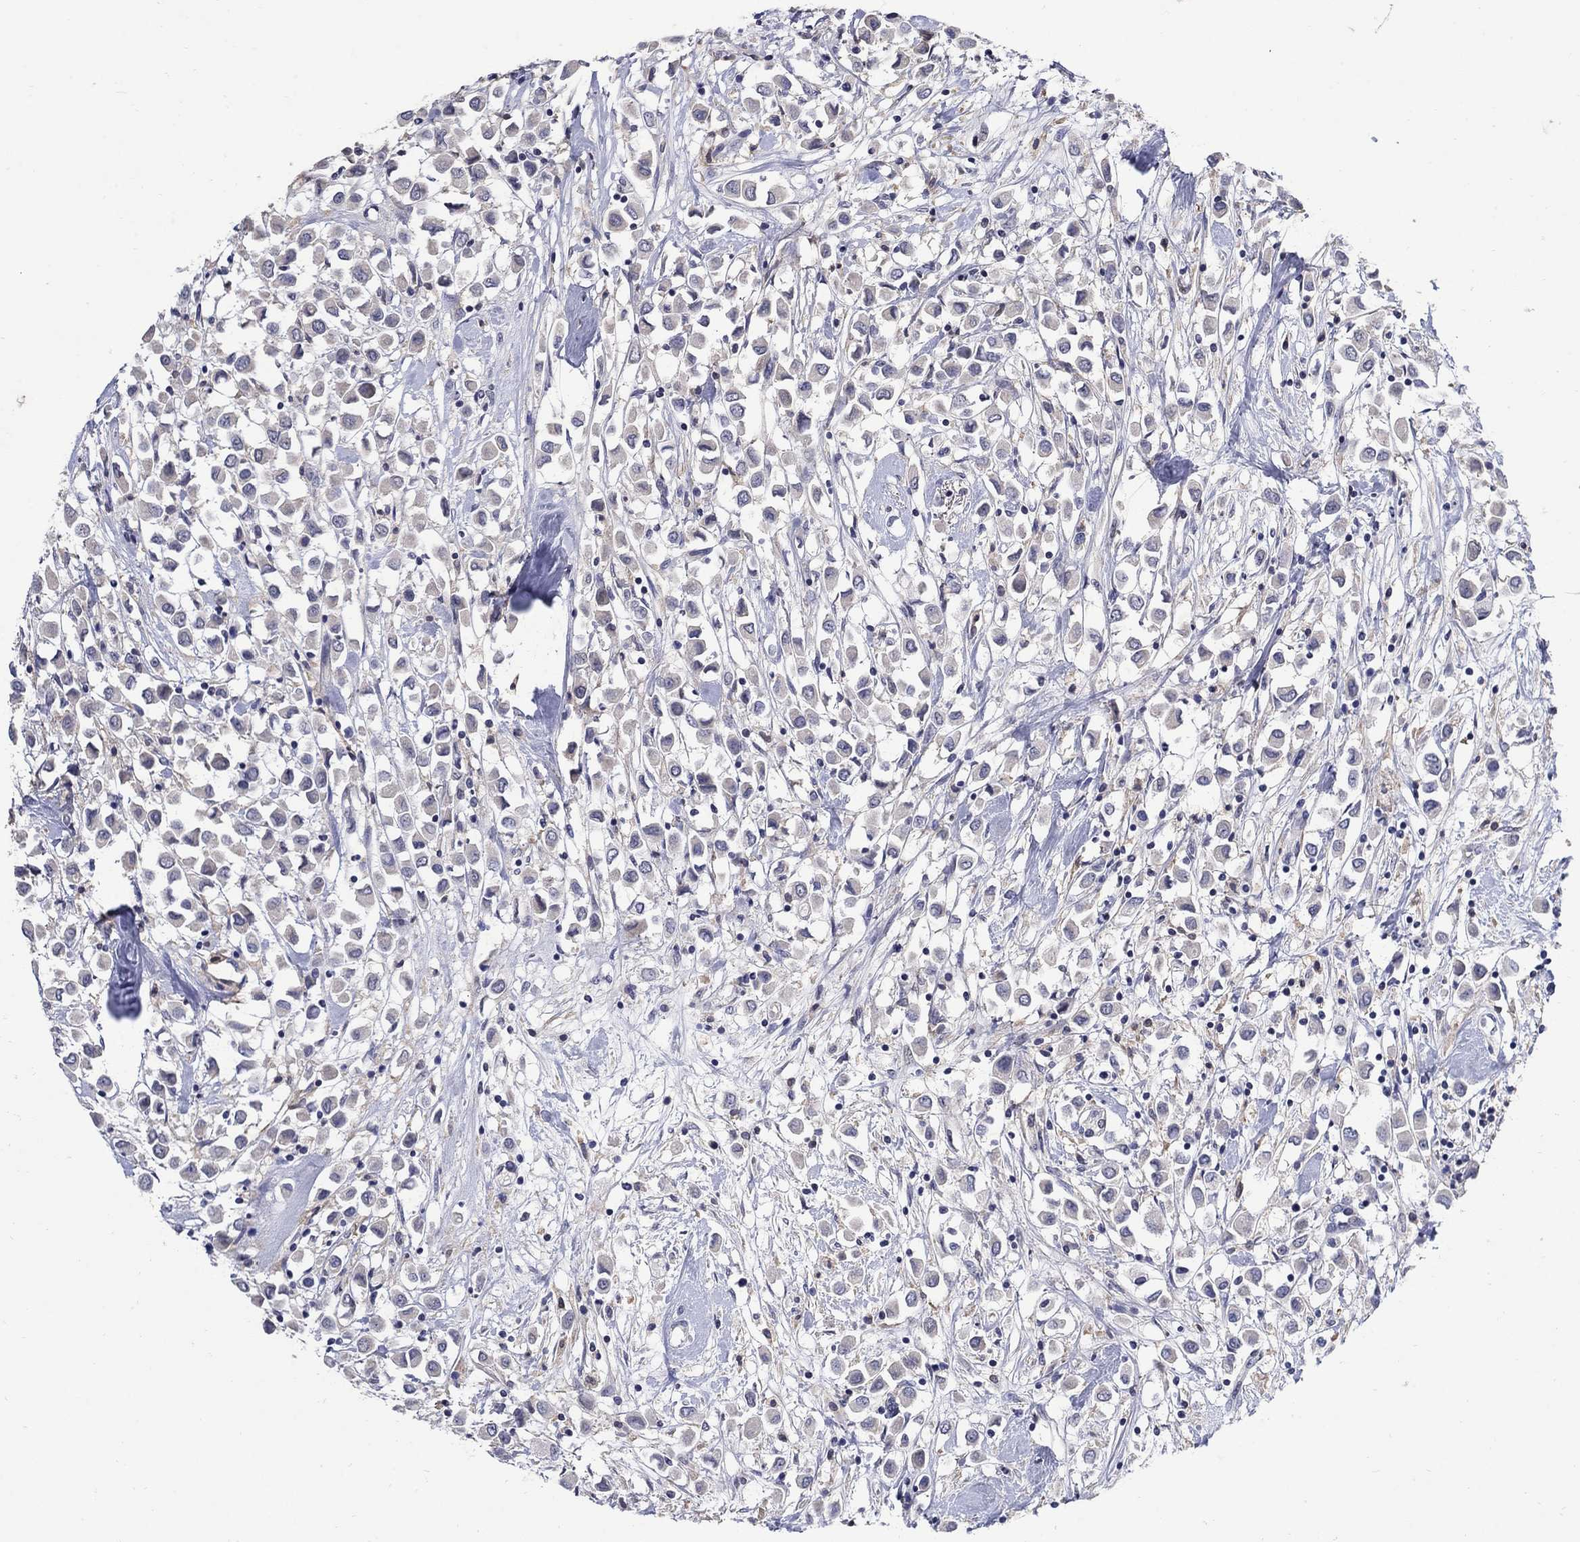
{"staining": {"intensity": "negative", "quantity": "none", "location": "none"}, "tissue": "breast cancer", "cell_type": "Tumor cells", "image_type": "cancer", "snomed": [{"axis": "morphology", "description": "Duct carcinoma"}, {"axis": "topography", "description": "Breast"}], "caption": "Immunohistochemistry micrograph of neoplastic tissue: human breast cancer (invasive ductal carcinoma) stained with DAB (3,3'-diaminobenzidine) displays no significant protein positivity in tumor cells.", "gene": "CETN1", "patient": {"sex": "female", "age": 61}}